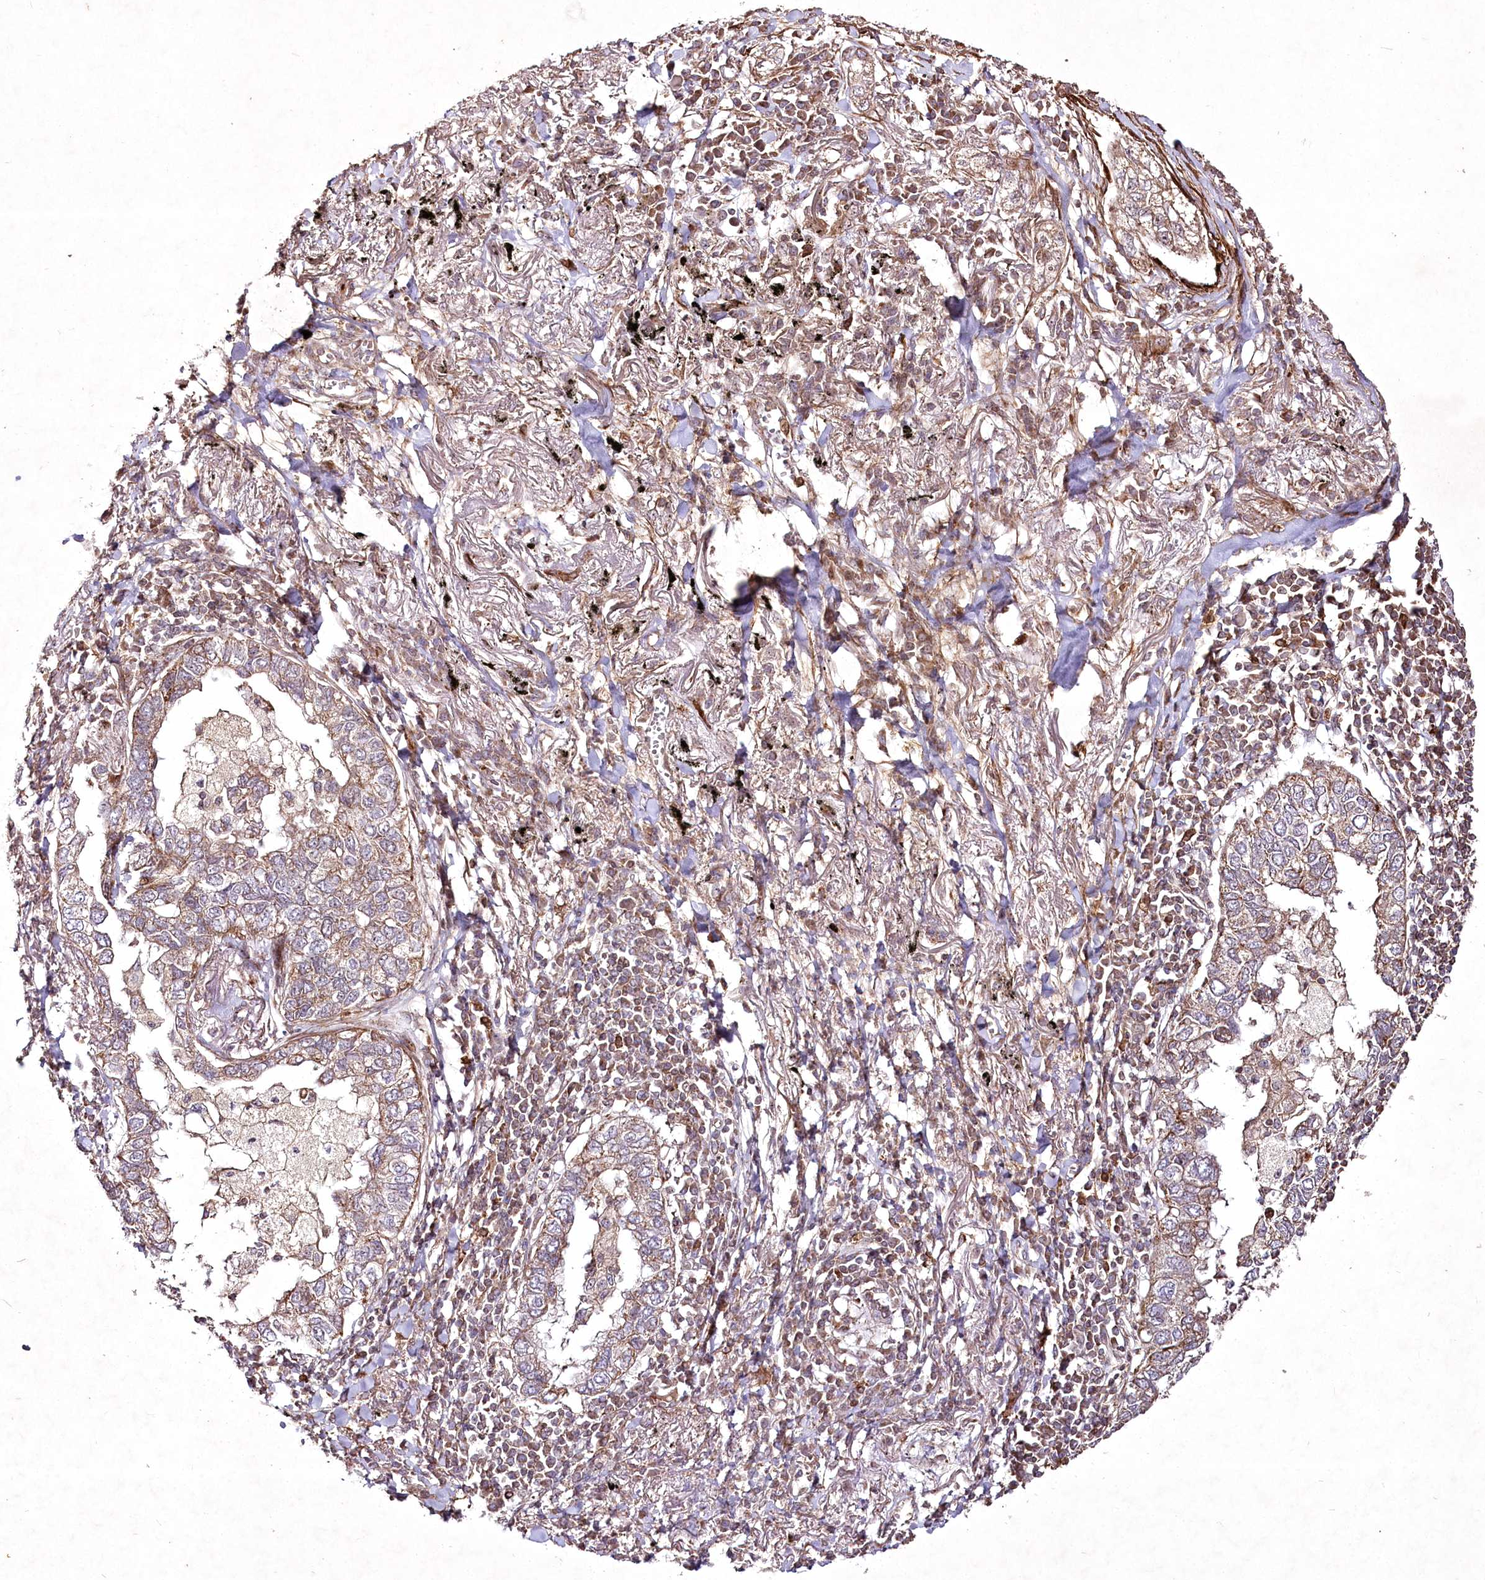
{"staining": {"intensity": "moderate", "quantity": ">75%", "location": "cytoplasmic/membranous"}, "tissue": "lung cancer", "cell_type": "Tumor cells", "image_type": "cancer", "snomed": [{"axis": "morphology", "description": "Adenocarcinoma, NOS"}, {"axis": "topography", "description": "Lung"}], "caption": "A photomicrograph showing moderate cytoplasmic/membranous expression in about >75% of tumor cells in adenocarcinoma (lung), as visualized by brown immunohistochemical staining.", "gene": "PSTK", "patient": {"sex": "male", "age": 65}}